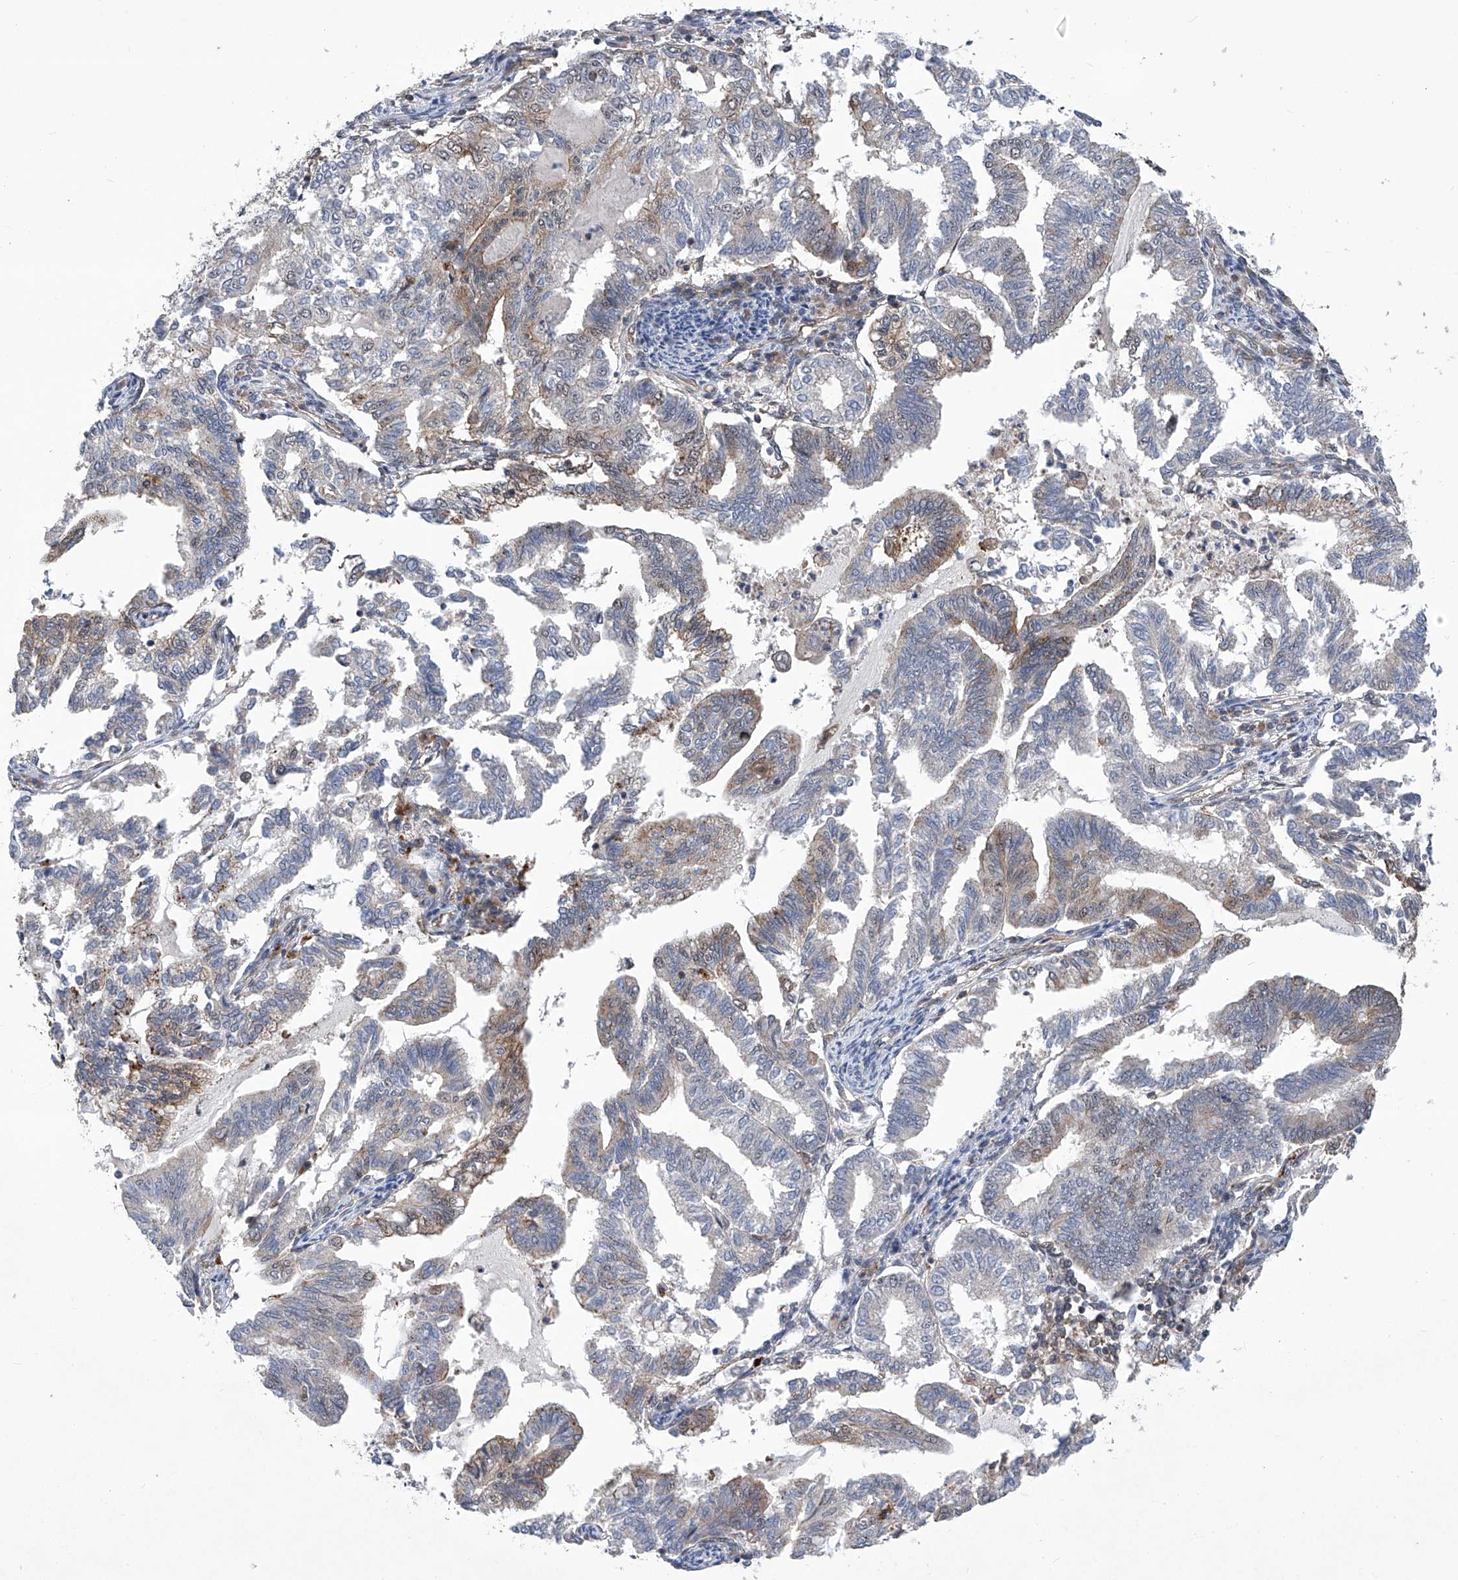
{"staining": {"intensity": "weak", "quantity": "<25%", "location": "cytoplasmic/membranous"}, "tissue": "endometrial cancer", "cell_type": "Tumor cells", "image_type": "cancer", "snomed": [{"axis": "morphology", "description": "Adenocarcinoma, NOS"}, {"axis": "topography", "description": "Endometrium"}], "caption": "Immunohistochemistry of human adenocarcinoma (endometrial) demonstrates no positivity in tumor cells.", "gene": "CISH", "patient": {"sex": "female", "age": 79}}